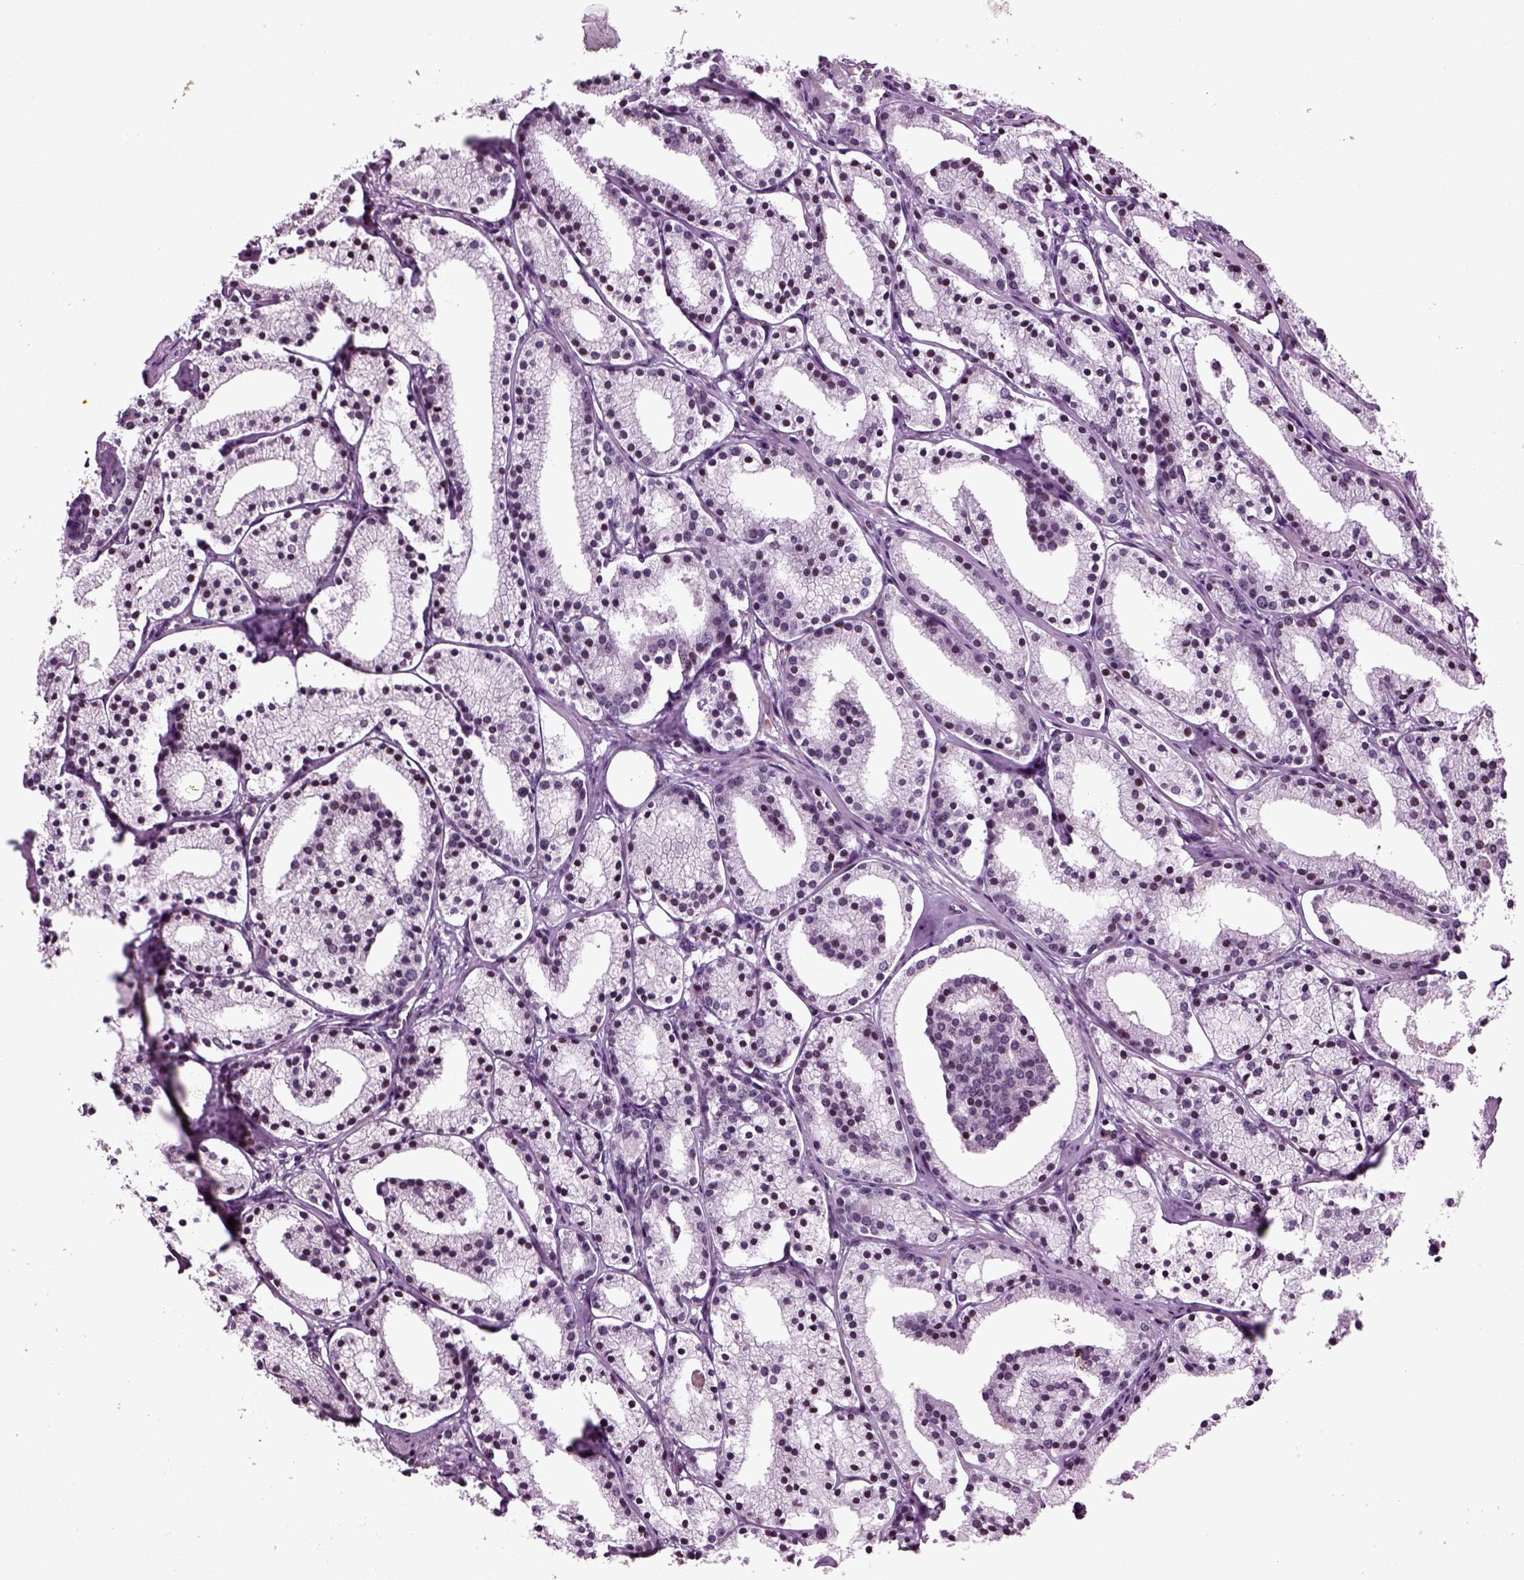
{"staining": {"intensity": "moderate", "quantity": "<25%", "location": "nuclear"}, "tissue": "prostate cancer", "cell_type": "Tumor cells", "image_type": "cancer", "snomed": [{"axis": "morphology", "description": "Adenocarcinoma, NOS"}, {"axis": "topography", "description": "Prostate"}], "caption": "IHC of prostate cancer (adenocarcinoma) displays low levels of moderate nuclear expression in approximately <25% of tumor cells.", "gene": "HEYL", "patient": {"sex": "male", "age": 69}}